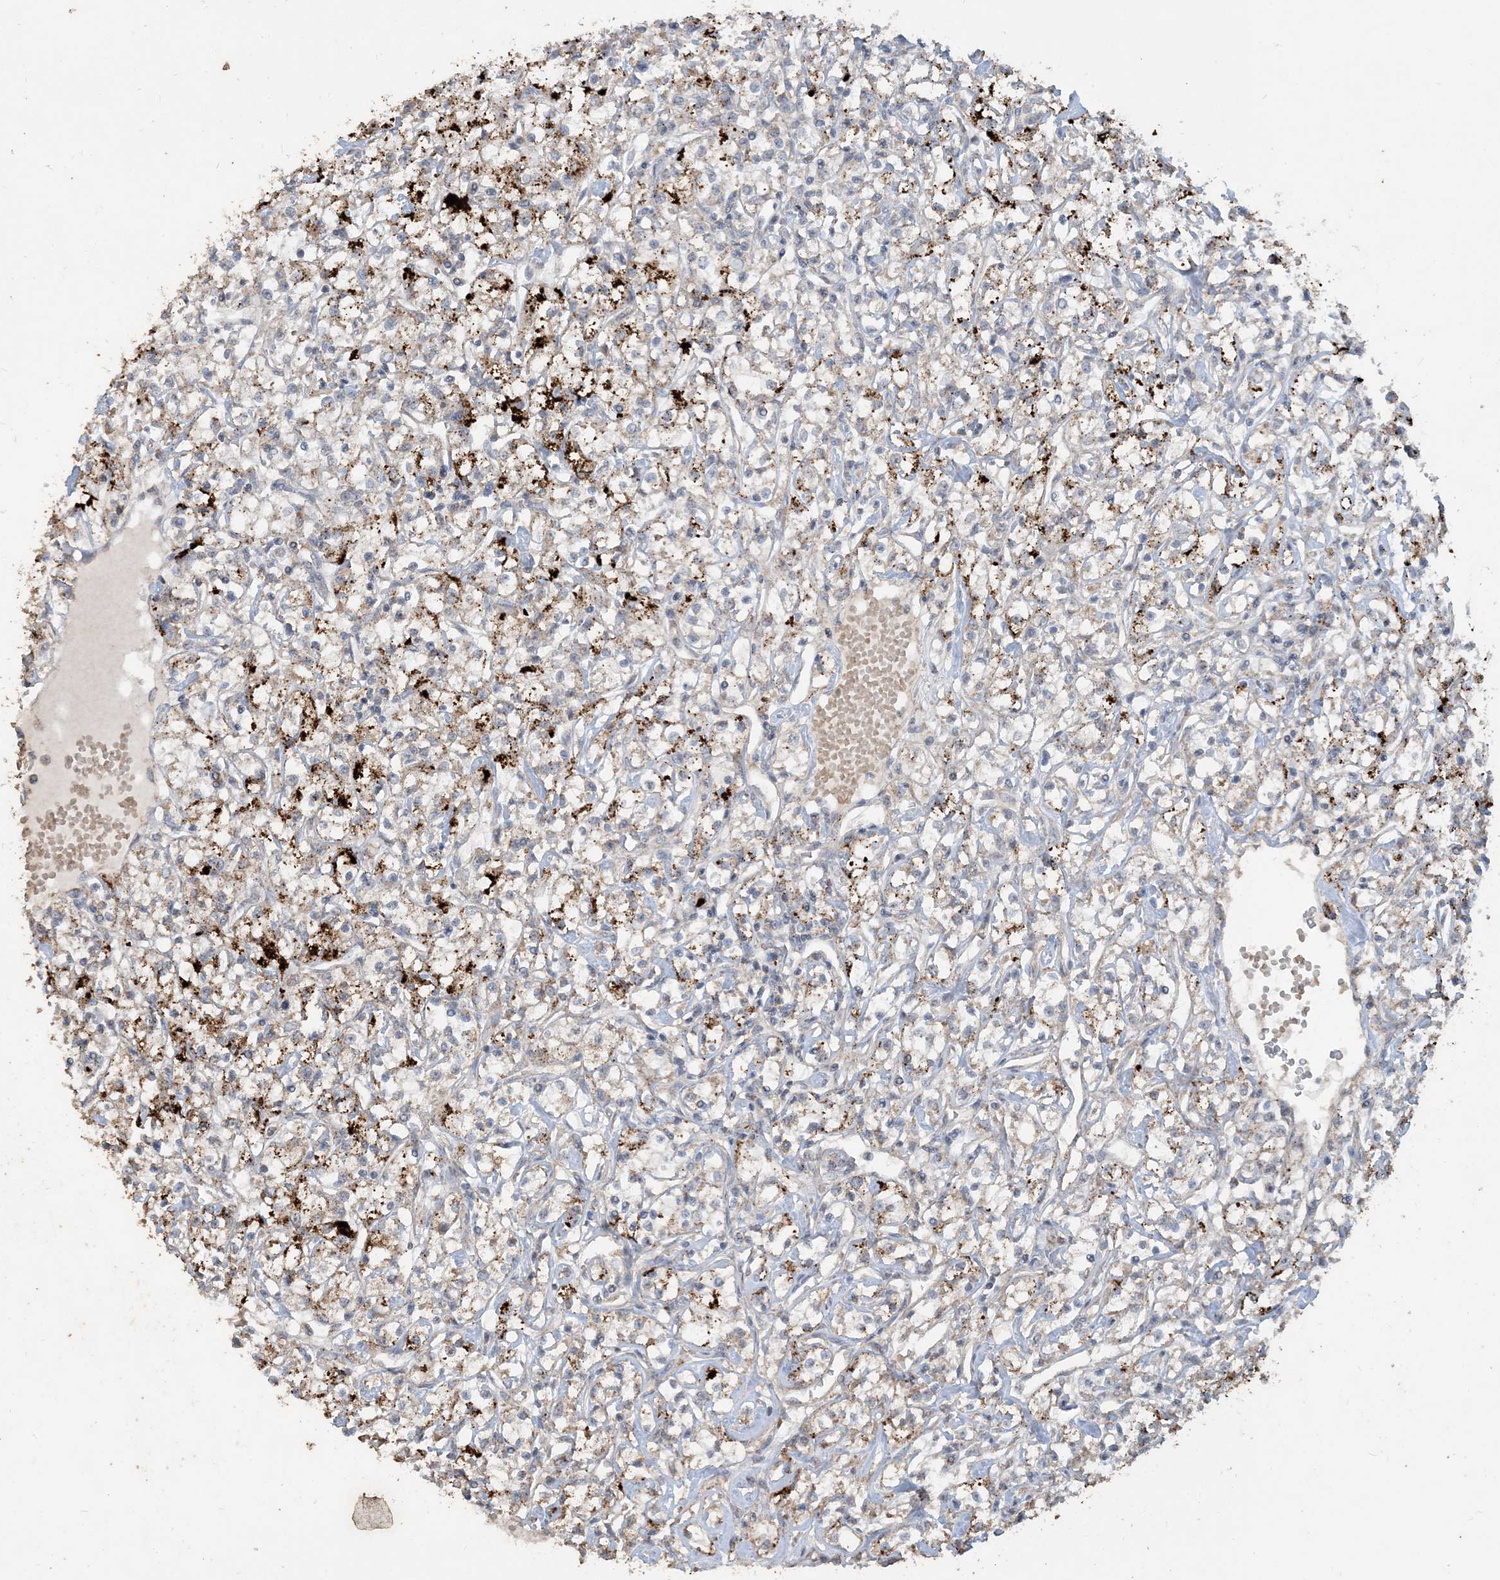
{"staining": {"intensity": "strong", "quantity": "25%-75%", "location": "cytoplasmic/membranous"}, "tissue": "renal cancer", "cell_type": "Tumor cells", "image_type": "cancer", "snomed": [{"axis": "morphology", "description": "Adenocarcinoma, NOS"}, {"axis": "topography", "description": "Kidney"}], "caption": "Immunohistochemistry staining of adenocarcinoma (renal), which exhibits high levels of strong cytoplasmic/membranous positivity in about 25%-75% of tumor cells indicating strong cytoplasmic/membranous protein positivity. The staining was performed using DAB (3,3'-diaminobenzidine) (brown) for protein detection and nuclei were counterstained in hematoxylin (blue).", "gene": "SFMBT2", "patient": {"sex": "female", "age": 59}}